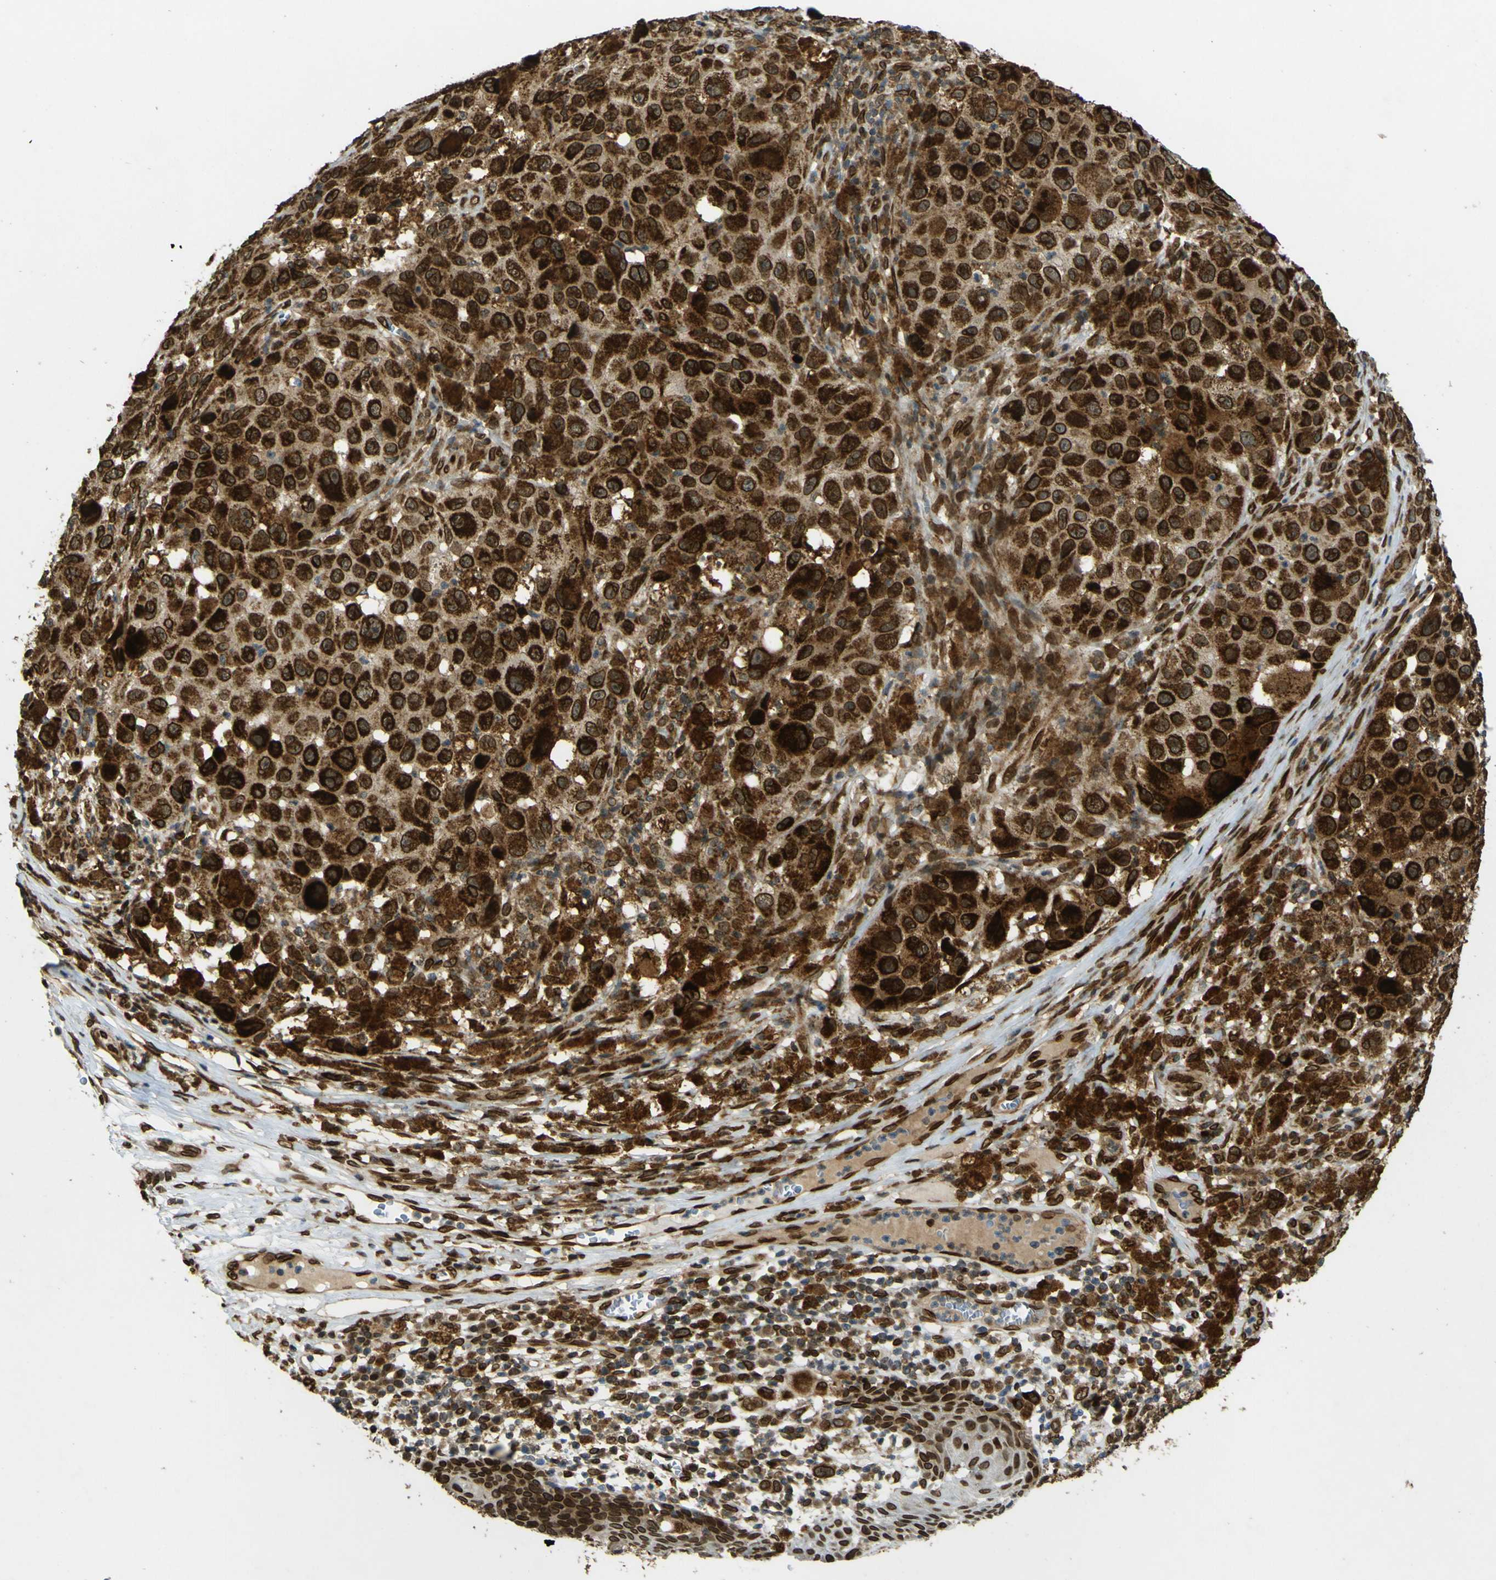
{"staining": {"intensity": "strong", "quantity": ">75%", "location": "cytoplasmic/membranous,nuclear"}, "tissue": "melanoma", "cell_type": "Tumor cells", "image_type": "cancer", "snomed": [{"axis": "morphology", "description": "Malignant melanoma, NOS"}, {"axis": "topography", "description": "Skin"}], "caption": "Tumor cells show high levels of strong cytoplasmic/membranous and nuclear positivity in about >75% of cells in human melanoma.", "gene": "GALNT1", "patient": {"sex": "male", "age": 96}}